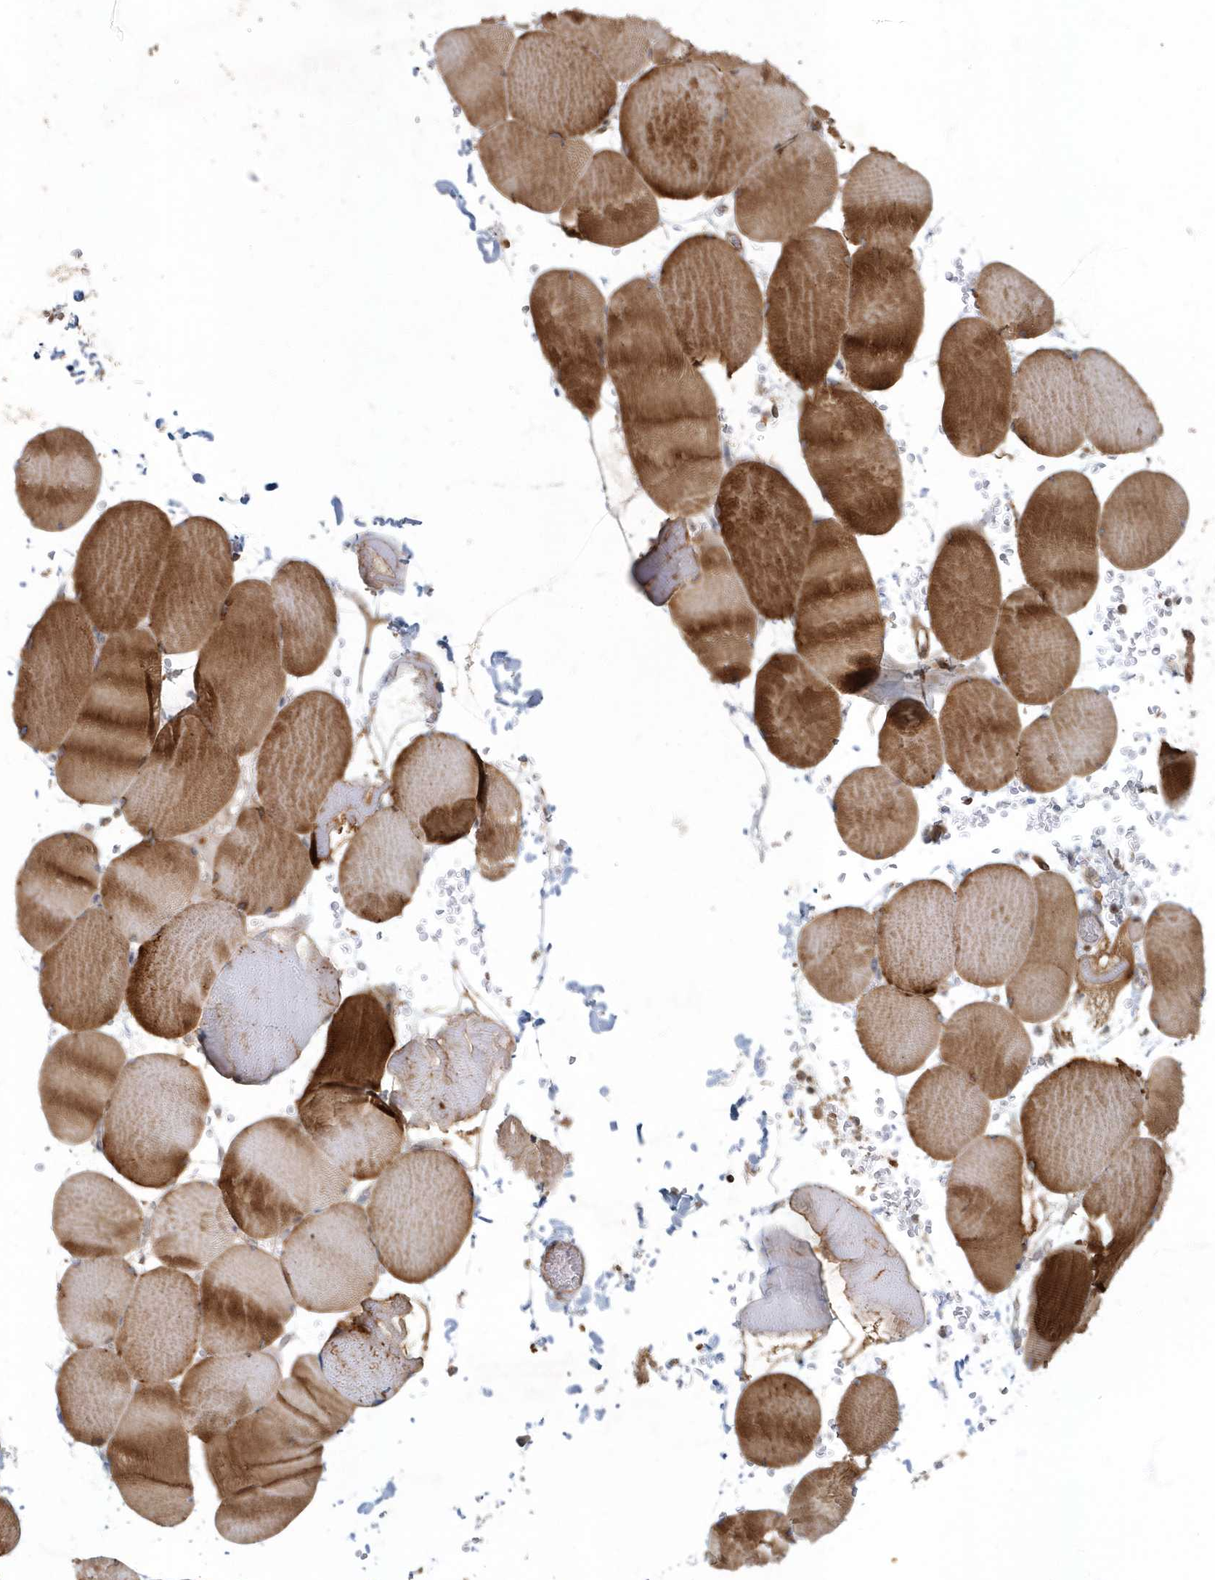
{"staining": {"intensity": "strong", "quantity": ">75%", "location": "cytoplasmic/membranous"}, "tissue": "skeletal muscle", "cell_type": "Myocytes", "image_type": "normal", "snomed": [{"axis": "morphology", "description": "Normal tissue, NOS"}, {"axis": "topography", "description": "Skeletal muscle"}, {"axis": "topography", "description": "Head-Neck"}], "caption": "IHC histopathology image of benign skeletal muscle: human skeletal muscle stained using IHC reveals high levels of strong protein expression localized specifically in the cytoplasmic/membranous of myocytes, appearing as a cytoplasmic/membranous brown color.", "gene": "ARHGEF38", "patient": {"sex": "male", "age": 66}}